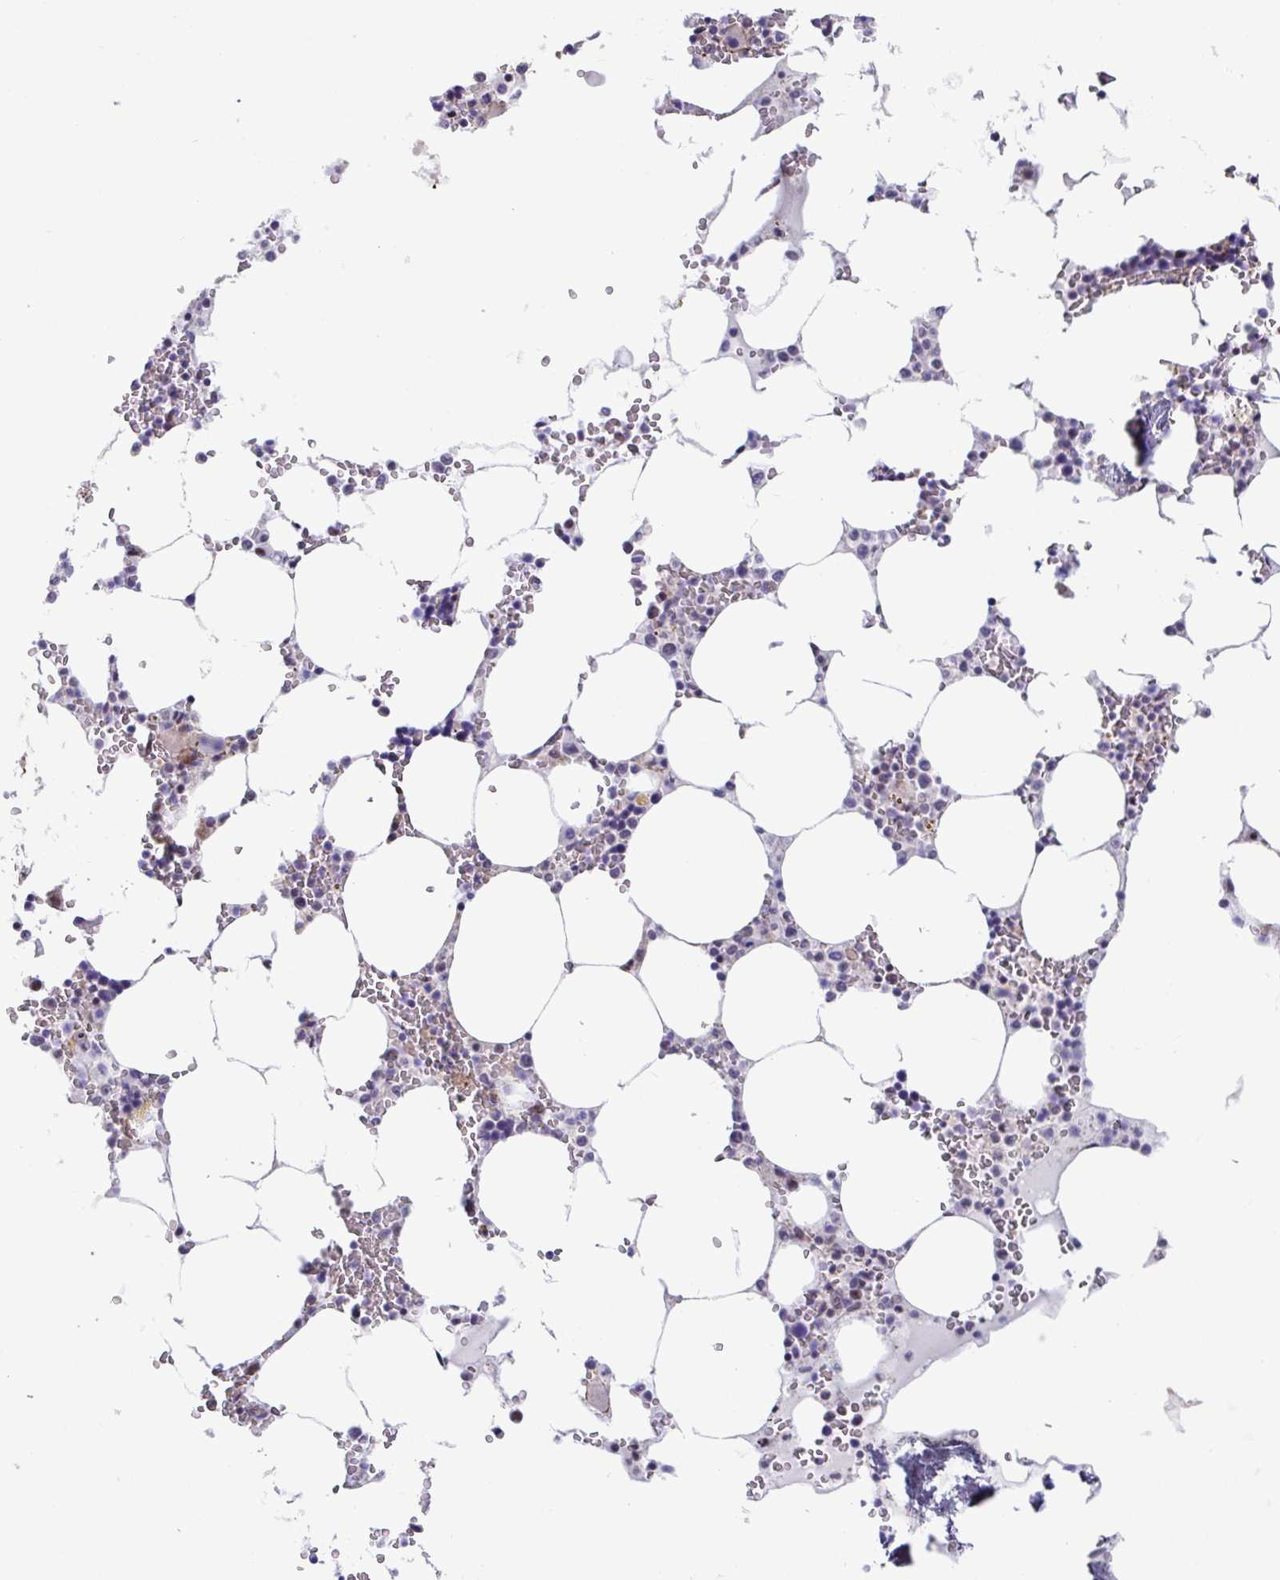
{"staining": {"intensity": "moderate", "quantity": "<25%", "location": "nuclear"}, "tissue": "bone marrow", "cell_type": "Hematopoietic cells", "image_type": "normal", "snomed": [{"axis": "morphology", "description": "Normal tissue, NOS"}, {"axis": "topography", "description": "Bone marrow"}], "caption": "Immunohistochemical staining of normal human bone marrow displays <25% levels of moderate nuclear protein positivity in about <25% of hematopoietic cells.", "gene": "WDR72", "patient": {"sex": "male", "age": 64}}